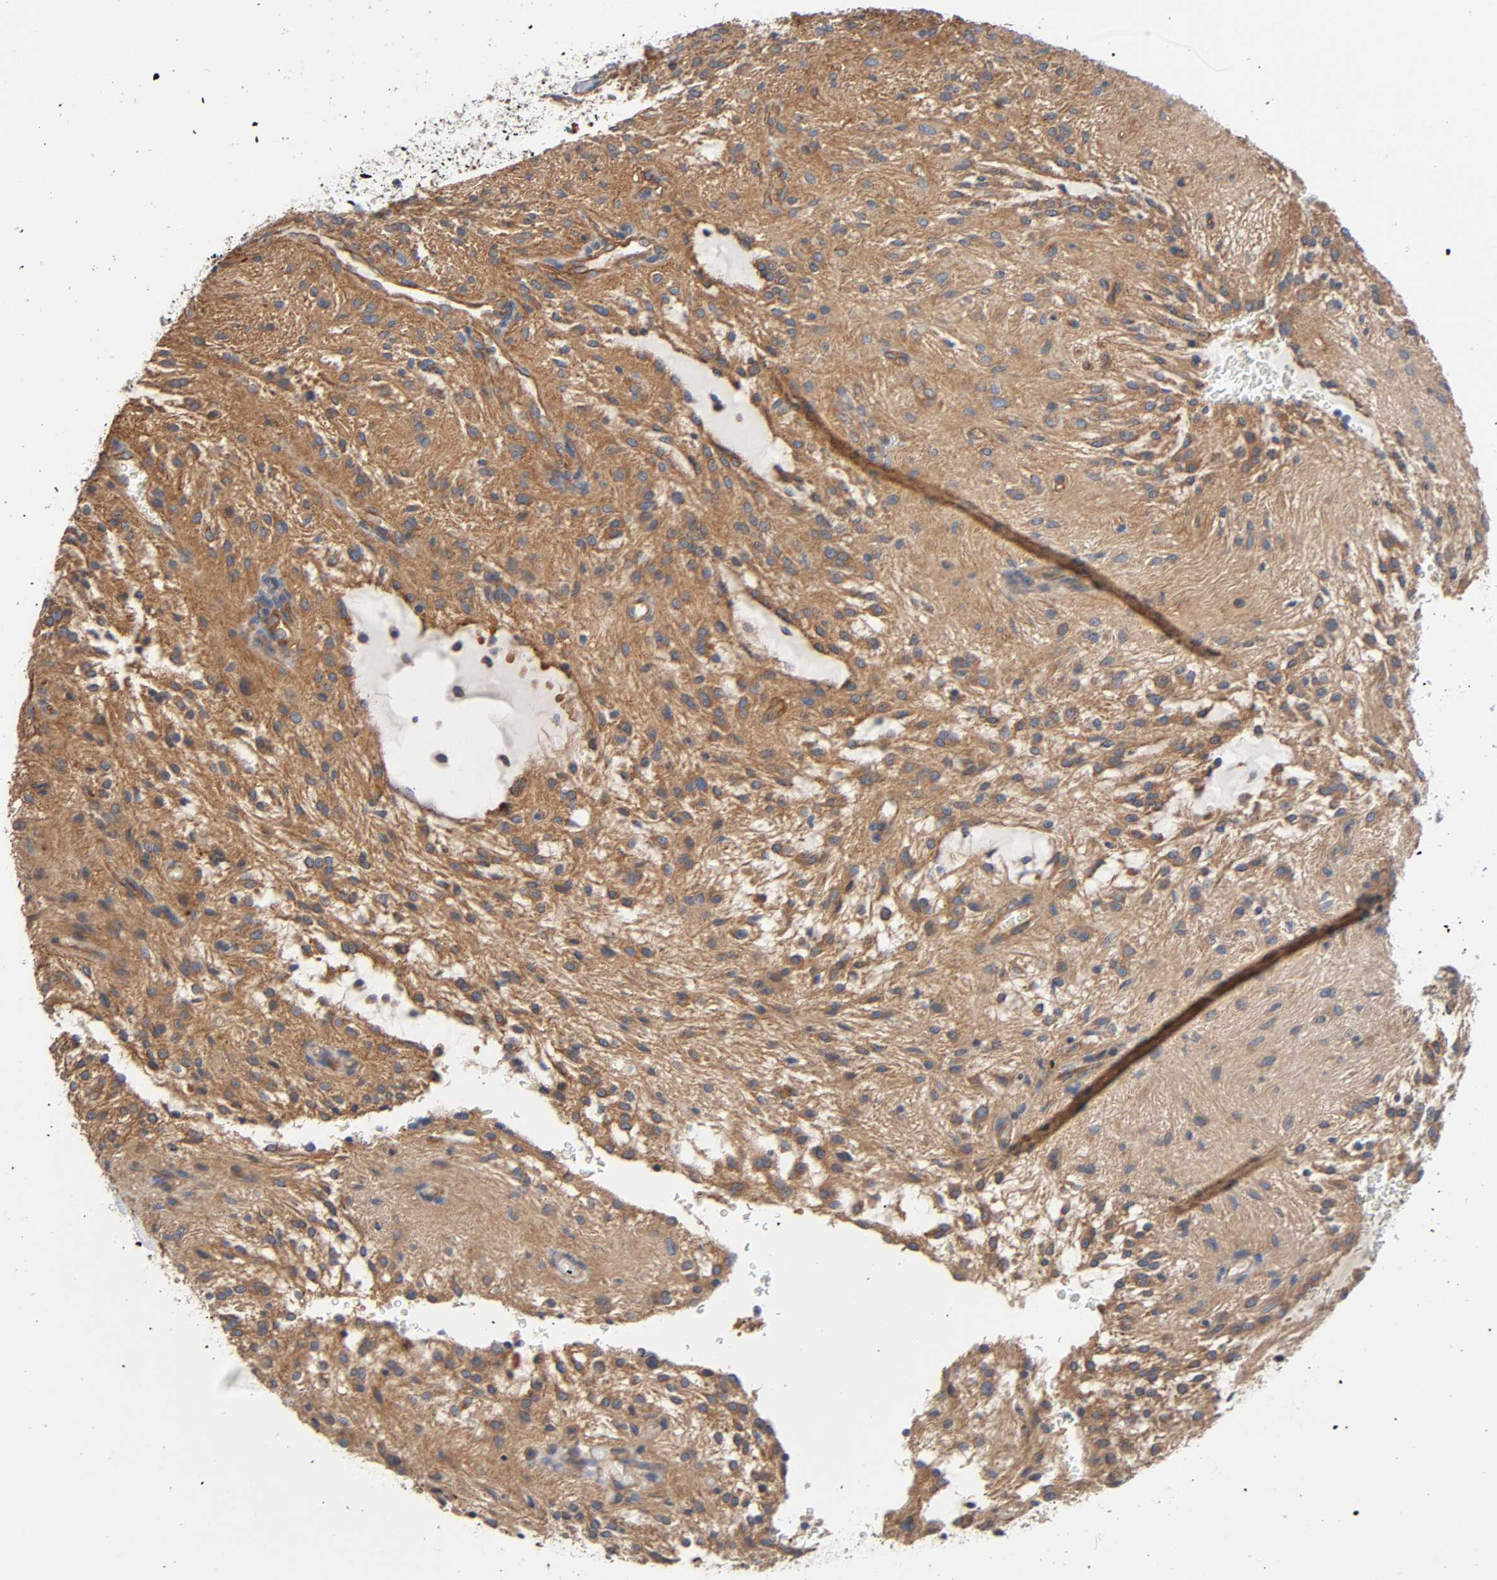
{"staining": {"intensity": "moderate", "quantity": ">75%", "location": "cytoplasmic/membranous"}, "tissue": "glioma", "cell_type": "Tumor cells", "image_type": "cancer", "snomed": [{"axis": "morphology", "description": "Glioma, malignant, NOS"}, {"axis": "topography", "description": "Cerebellum"}], "caption": "Tumor cells show medium levels of moderate cytoplasmic/membranous staining in about >75% of cells in glioma. (IHC, brightfield microscopy, high magnification).", "gene": "MARS1", "patient": {"sex": "female", "age": 10}}